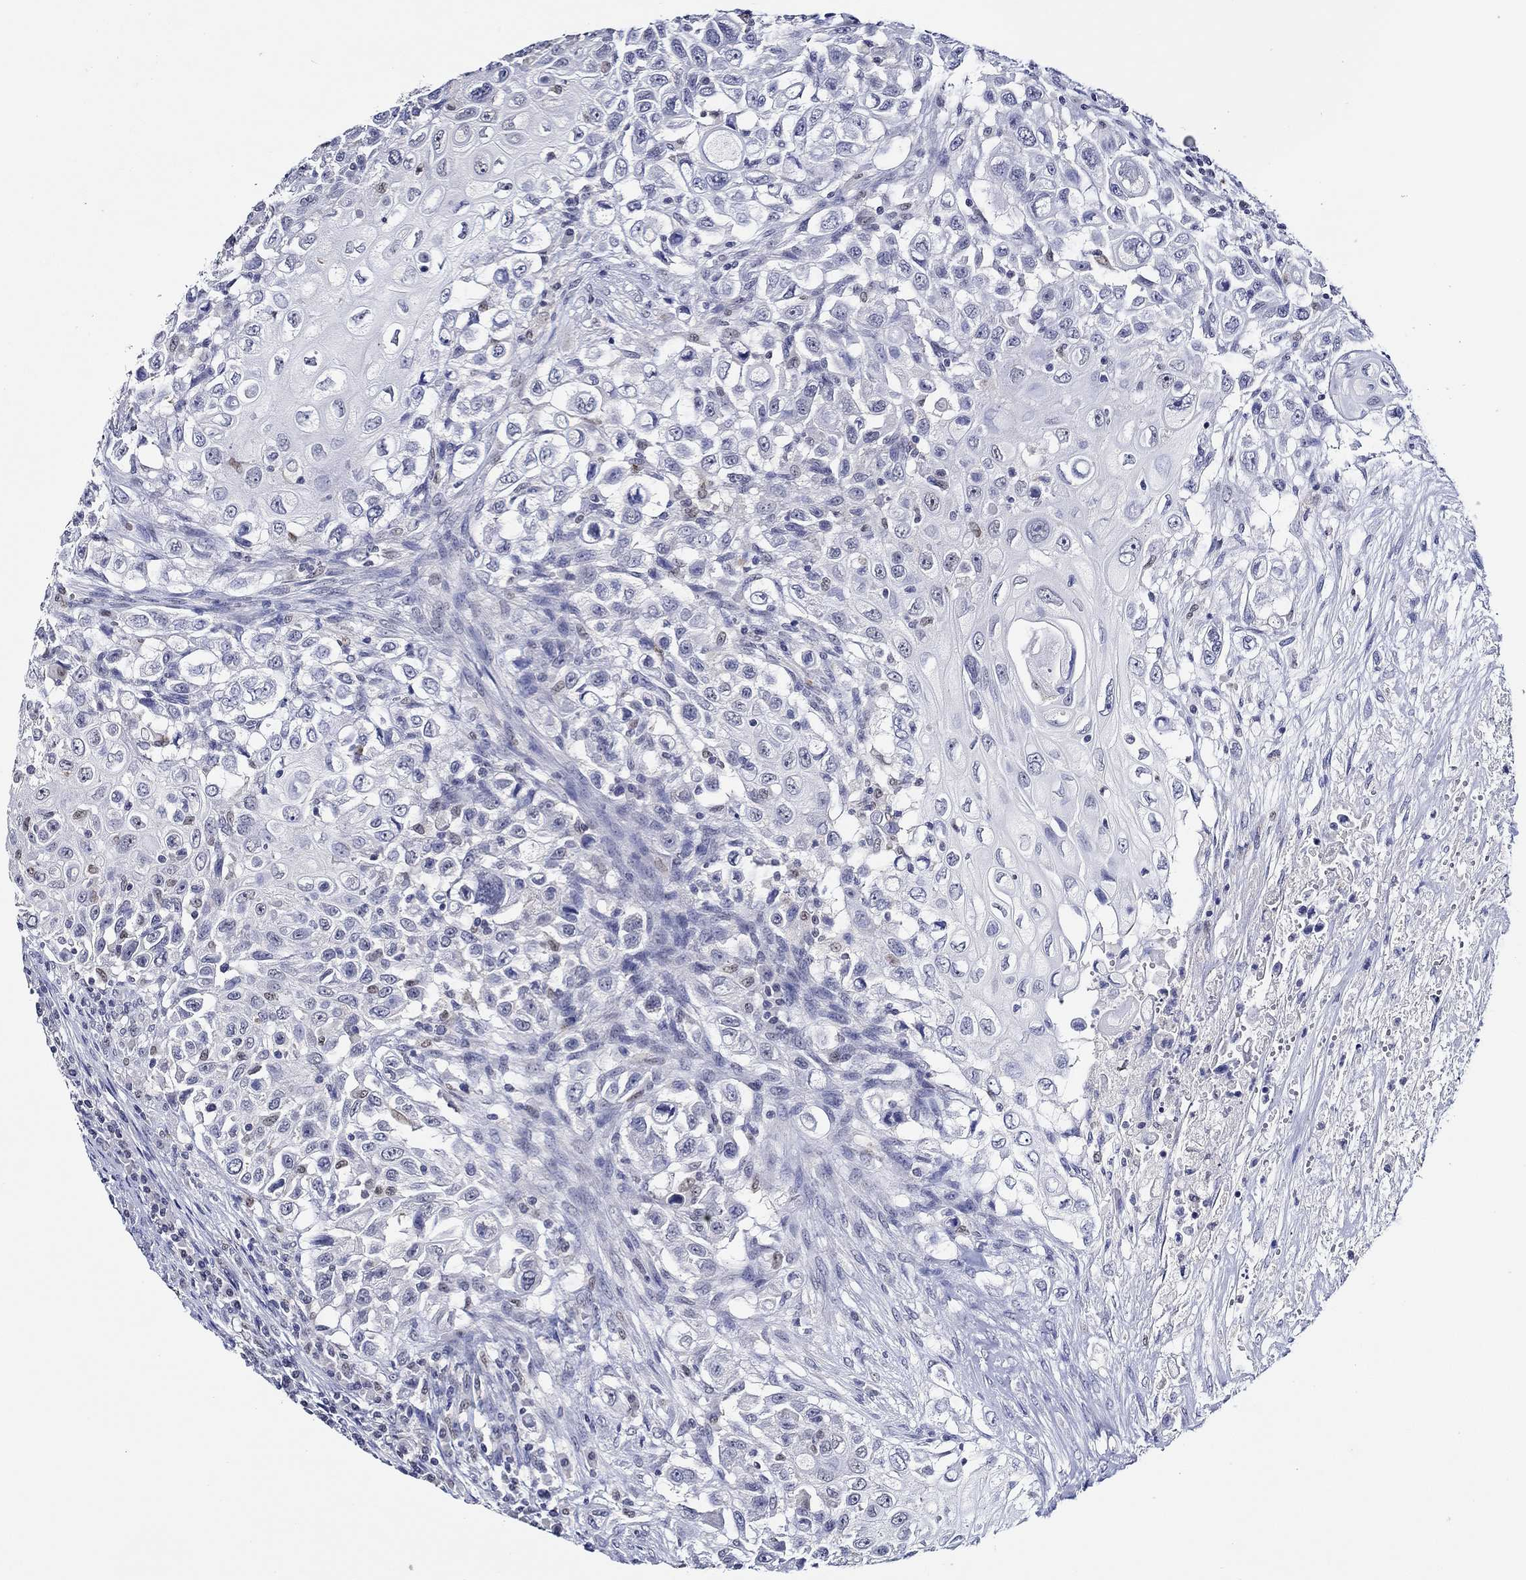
{"staining": {"intensity": "negative", "quantity": "none", "location": "none"}, "tissue": "urothelial cancer", "cell_type": "Tumor cells", "image_type": "cancer", "snomed": [{"axis": "morphology", "description": "Urothelial carcinoma, High grade"}, {"axis": "topography", "description": "Urinary bladder"}], "caption": "Immunohistochemistry image of urothelial cancer stained for a protein (brown), which demonstrates no expression in tumor cells.", "gene": "GATA2", "patient": {"sex": "female", "age": 56}}